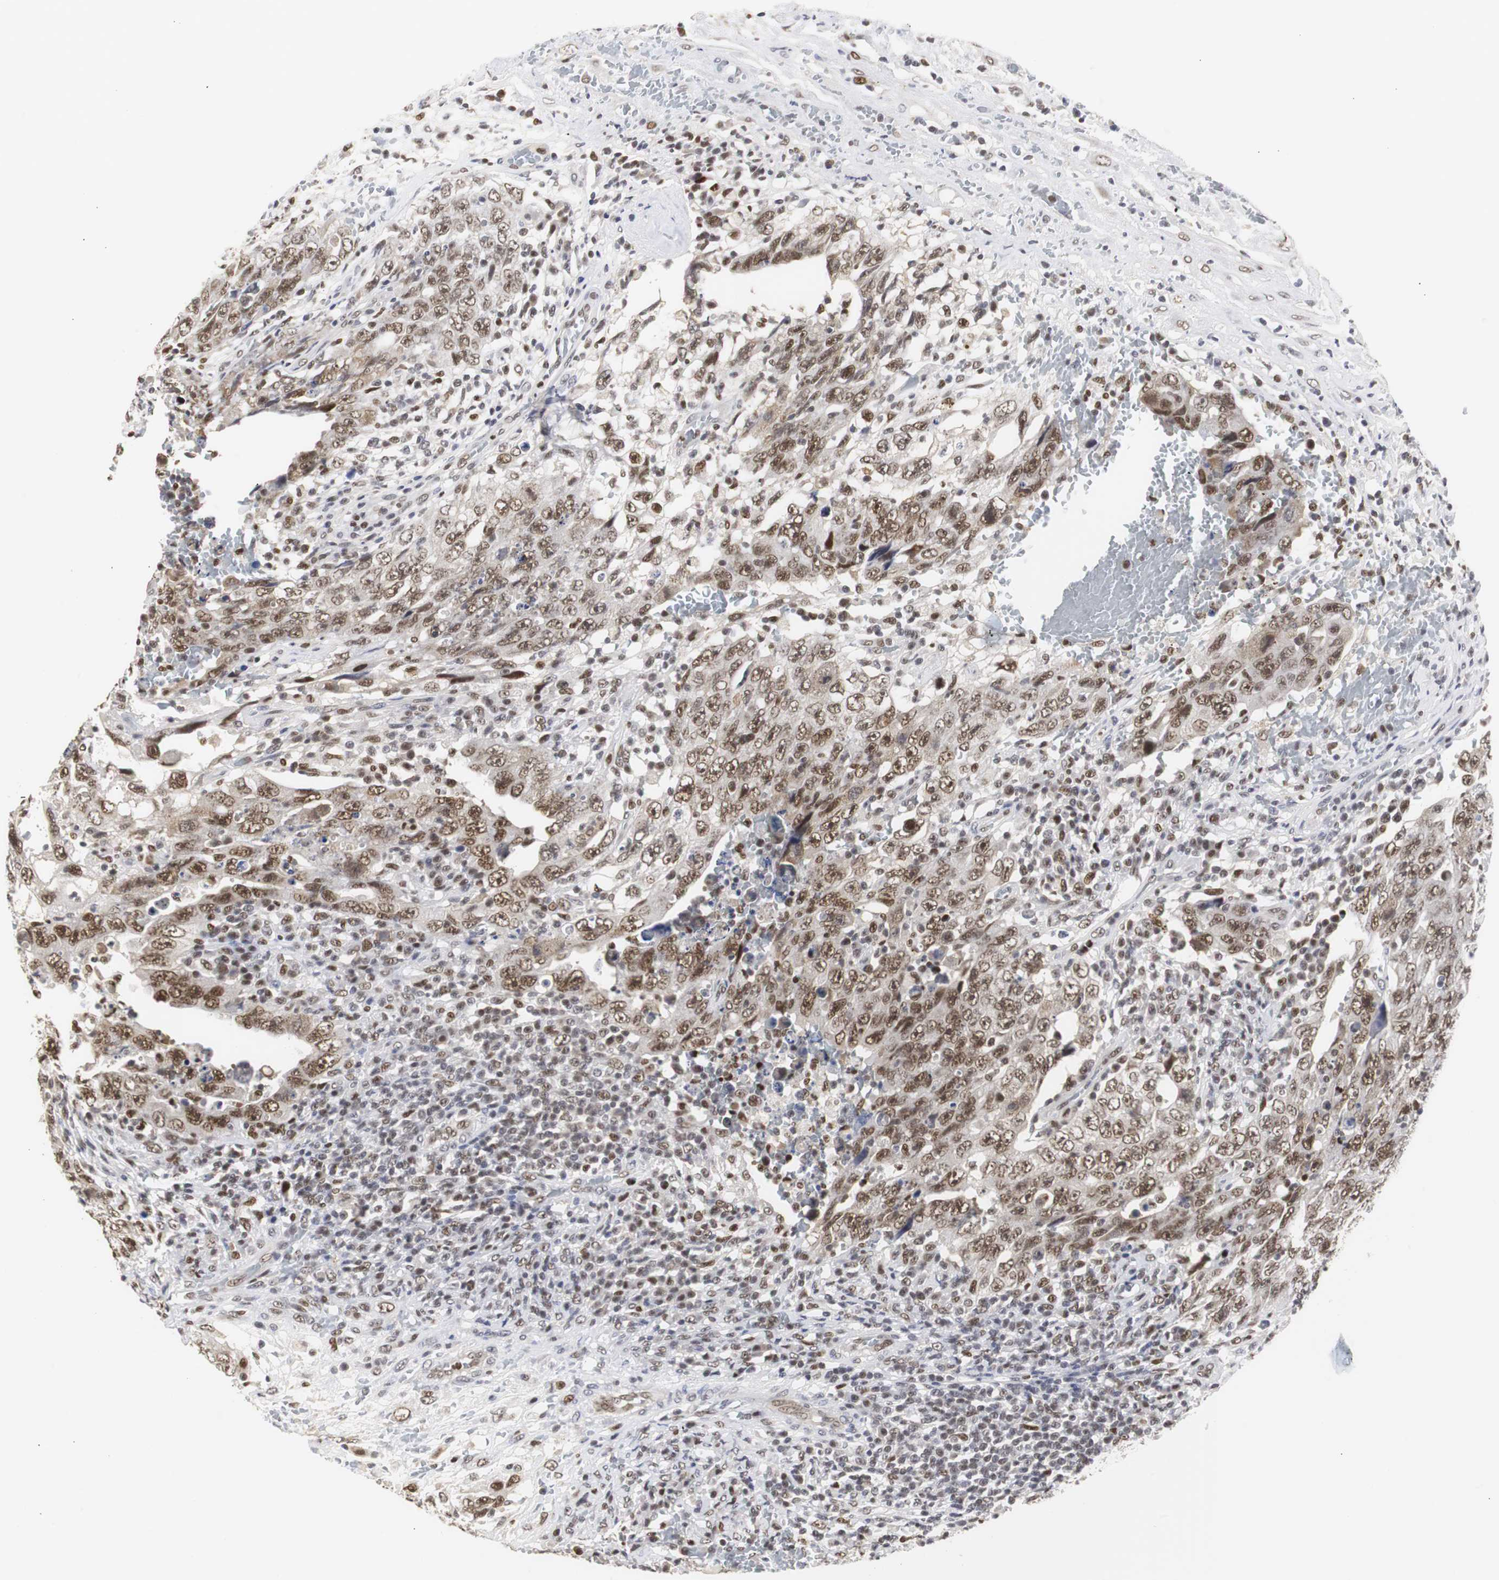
{"staining": {"intensity": "moderate", "quantity": ">75%", "location": "nuclear"}, "tissue": "testis cancer", "cell_type": "Tumor cells", "image_type": "cancer", "snomed": [{"axis": "morphology", "description": "Carcinoma, Embryonal, NOS"}, {"axis": "topography", "description": "Testis"}], "caption": "Immunohistochemistry (IHC) of human testis embryonal carcinoma displays medium levels of moderate nuclear staining in about >75% of tumor cells.", "gene": "ZFC3H1", "patient": {"sex": "male", "age": 26}}